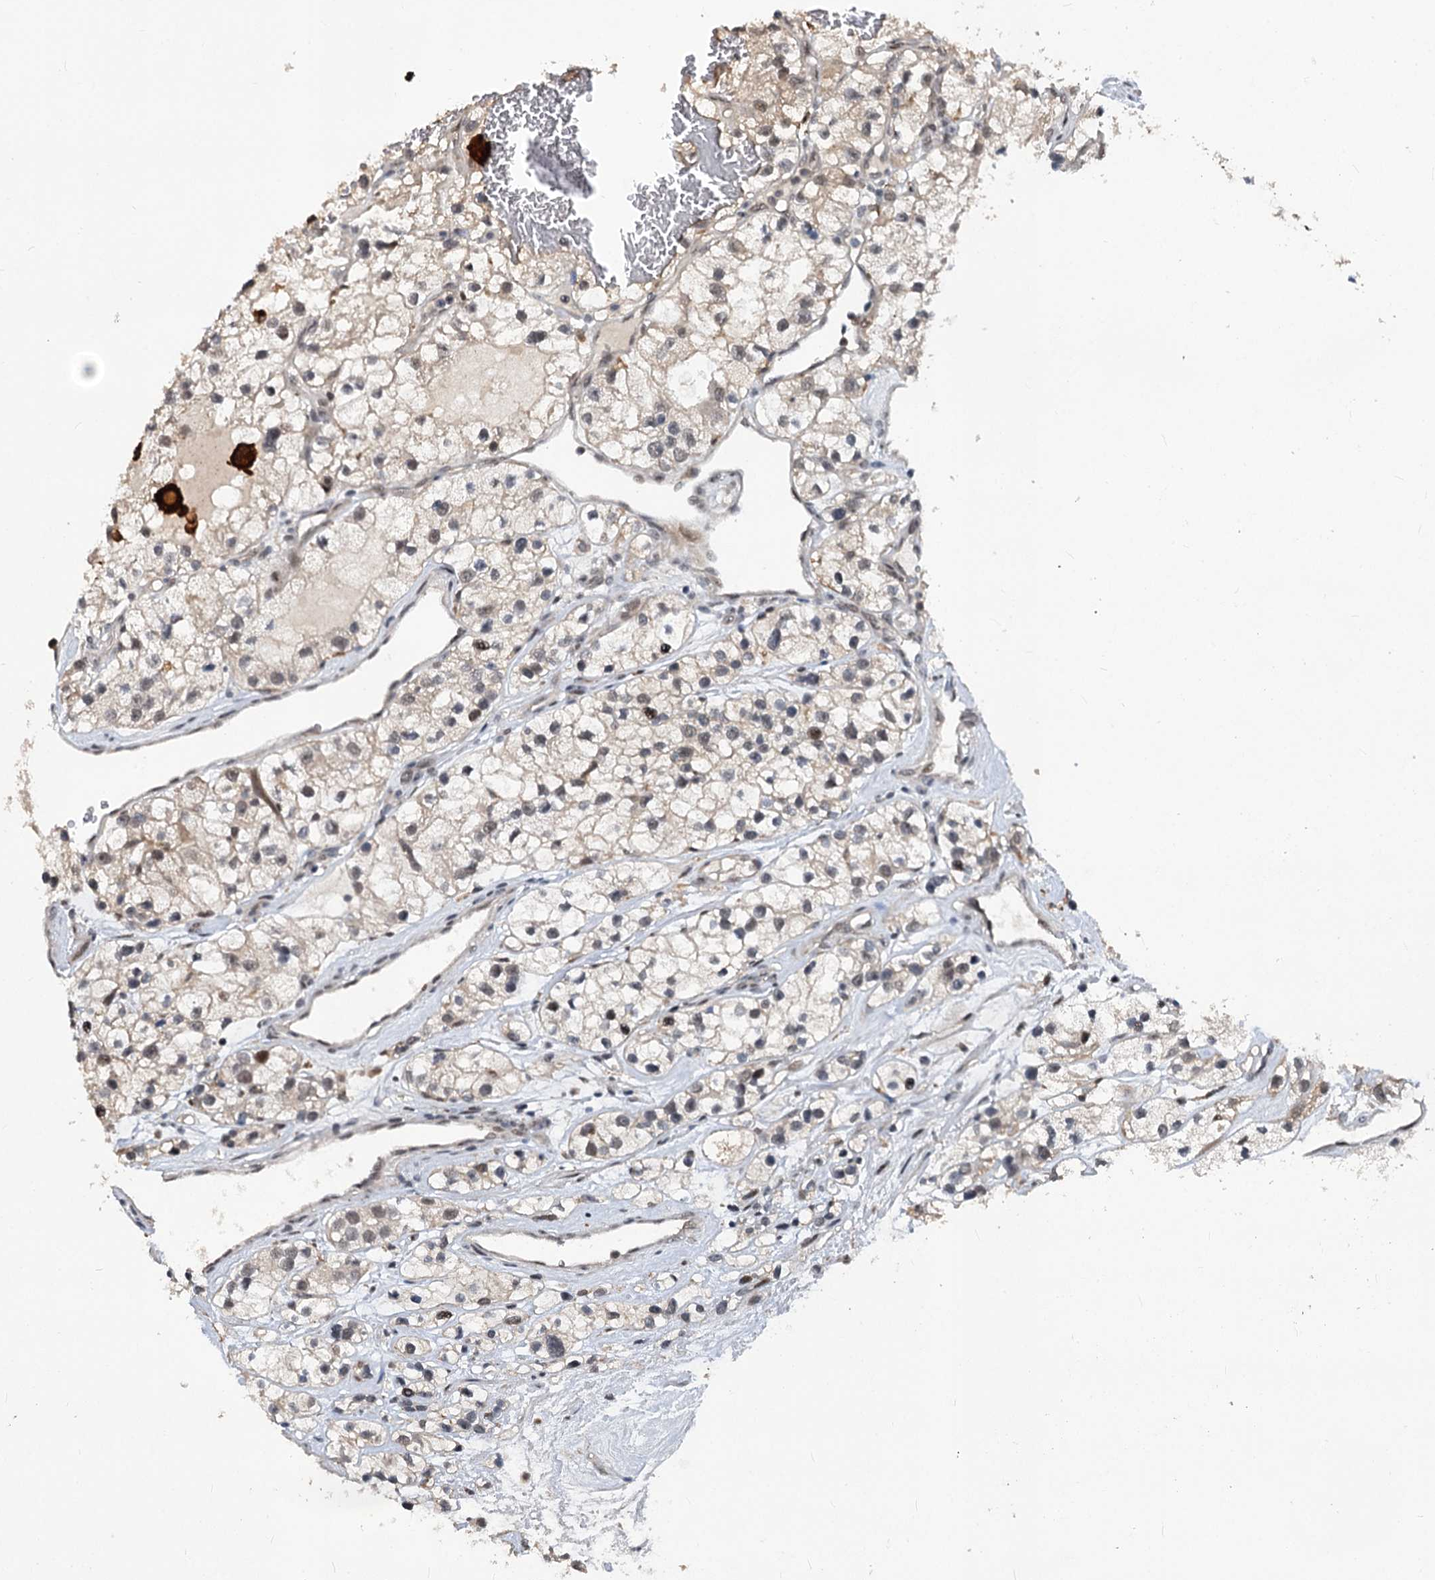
{"staining": {"intensity": "weak", "quantity": "<25%", "location": "nuclear"}, "tissue": "renal cancer", "cell_type": "Tumor cells", "image_type": "cancer", "snomed": [{"axis": "morphology", "description": "Adenocarcinoma, NOS"}, {"axis": "topography", "description": "Kidney"}], "caption": "Tumor cells are negative for brown protein staining in renal cancer.", "gene": "PHF8", "patient": {"sex": "female", "age": 57}}